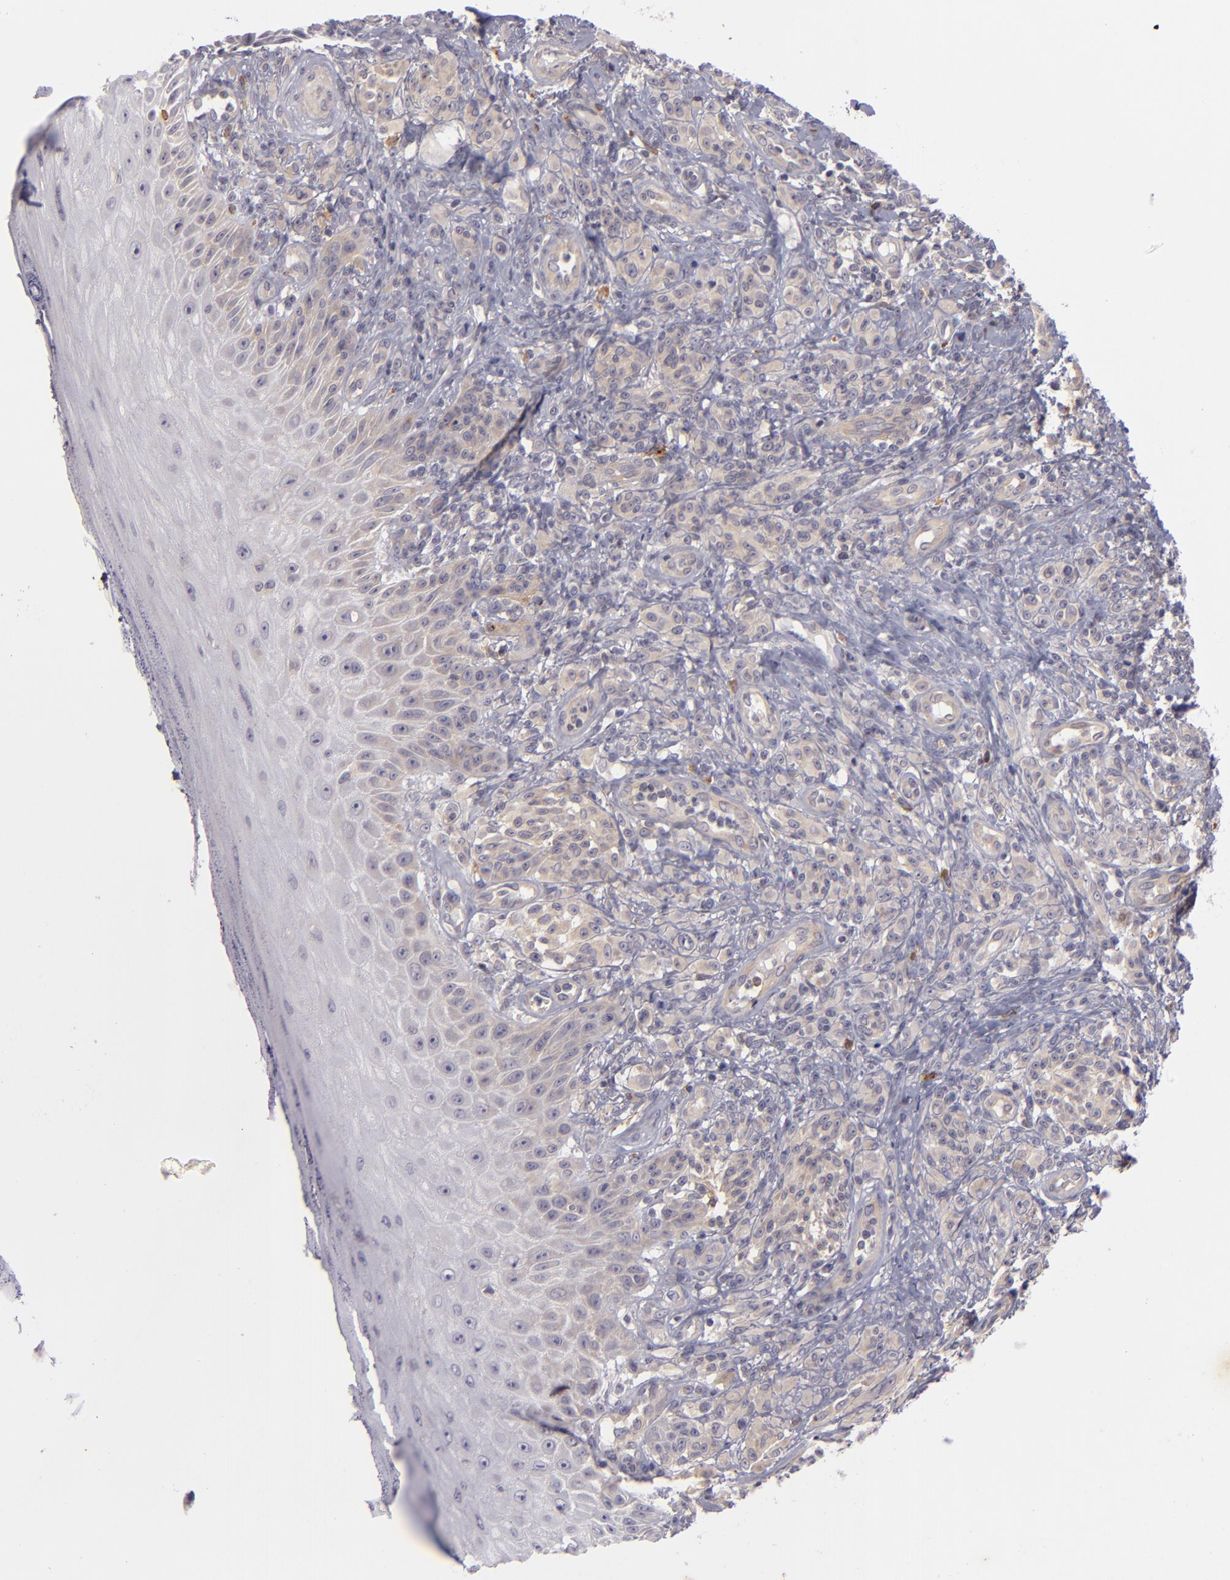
{"staining": {"intensity": "weak", "quantity": ">75%", "location": "cytoplasmic/membranous"}, "tissue": "melanoma", "cell_type": "Tumor cells", "image_type": "cancer", "snomed": [{"axis": "morphology", "description": "Malignant melanoma, NOS"}, {"axis": "topography", "description": "Skin"}], "caption": "About >75% of tumor cells in human malignant melanoma exhibit weak cytoplasmic/membranous protein expression as visualized by brown immunohistochemical staining.", "gene": "CD83", "patient": {"sex": "male", "age": 57}}